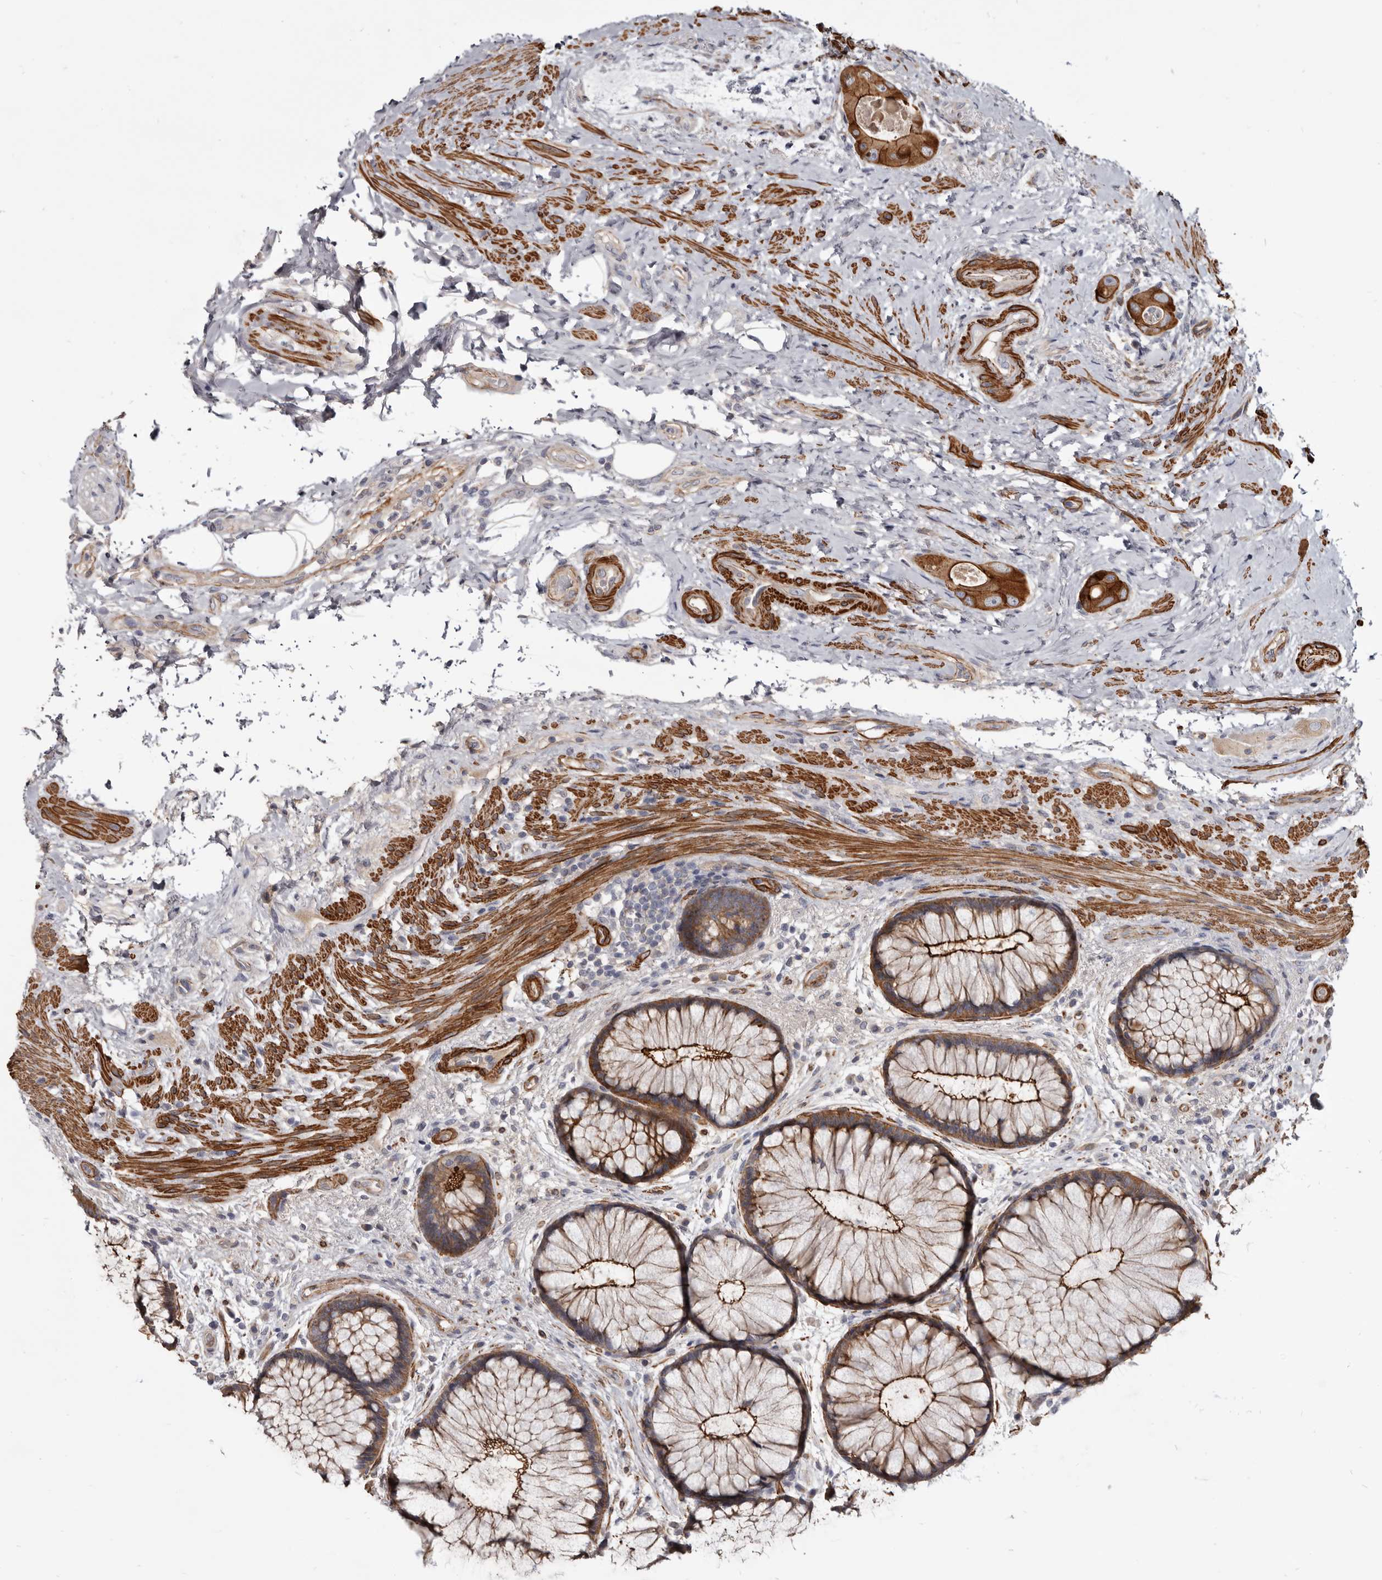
{"staining": {"intensity": "strong", "quantity": ">75%", "location": "cytoplasmic/membranous"}, "tissue": "rectum", "cell_type": "Glandular cells", "image_type": "normal", "snomed": [{"axis": "morphology", "description": "Normal tissue, NOS"}, {"axis": "topography", "description": "Rectum"}], "caption": "Rectum stained with a brown dye demonstrates strong cytoplasmic/membranous positive staining in approximately >75% of glandular cells.", "gene": "CGN", "patient": {"sex": "male", "age": 51}}